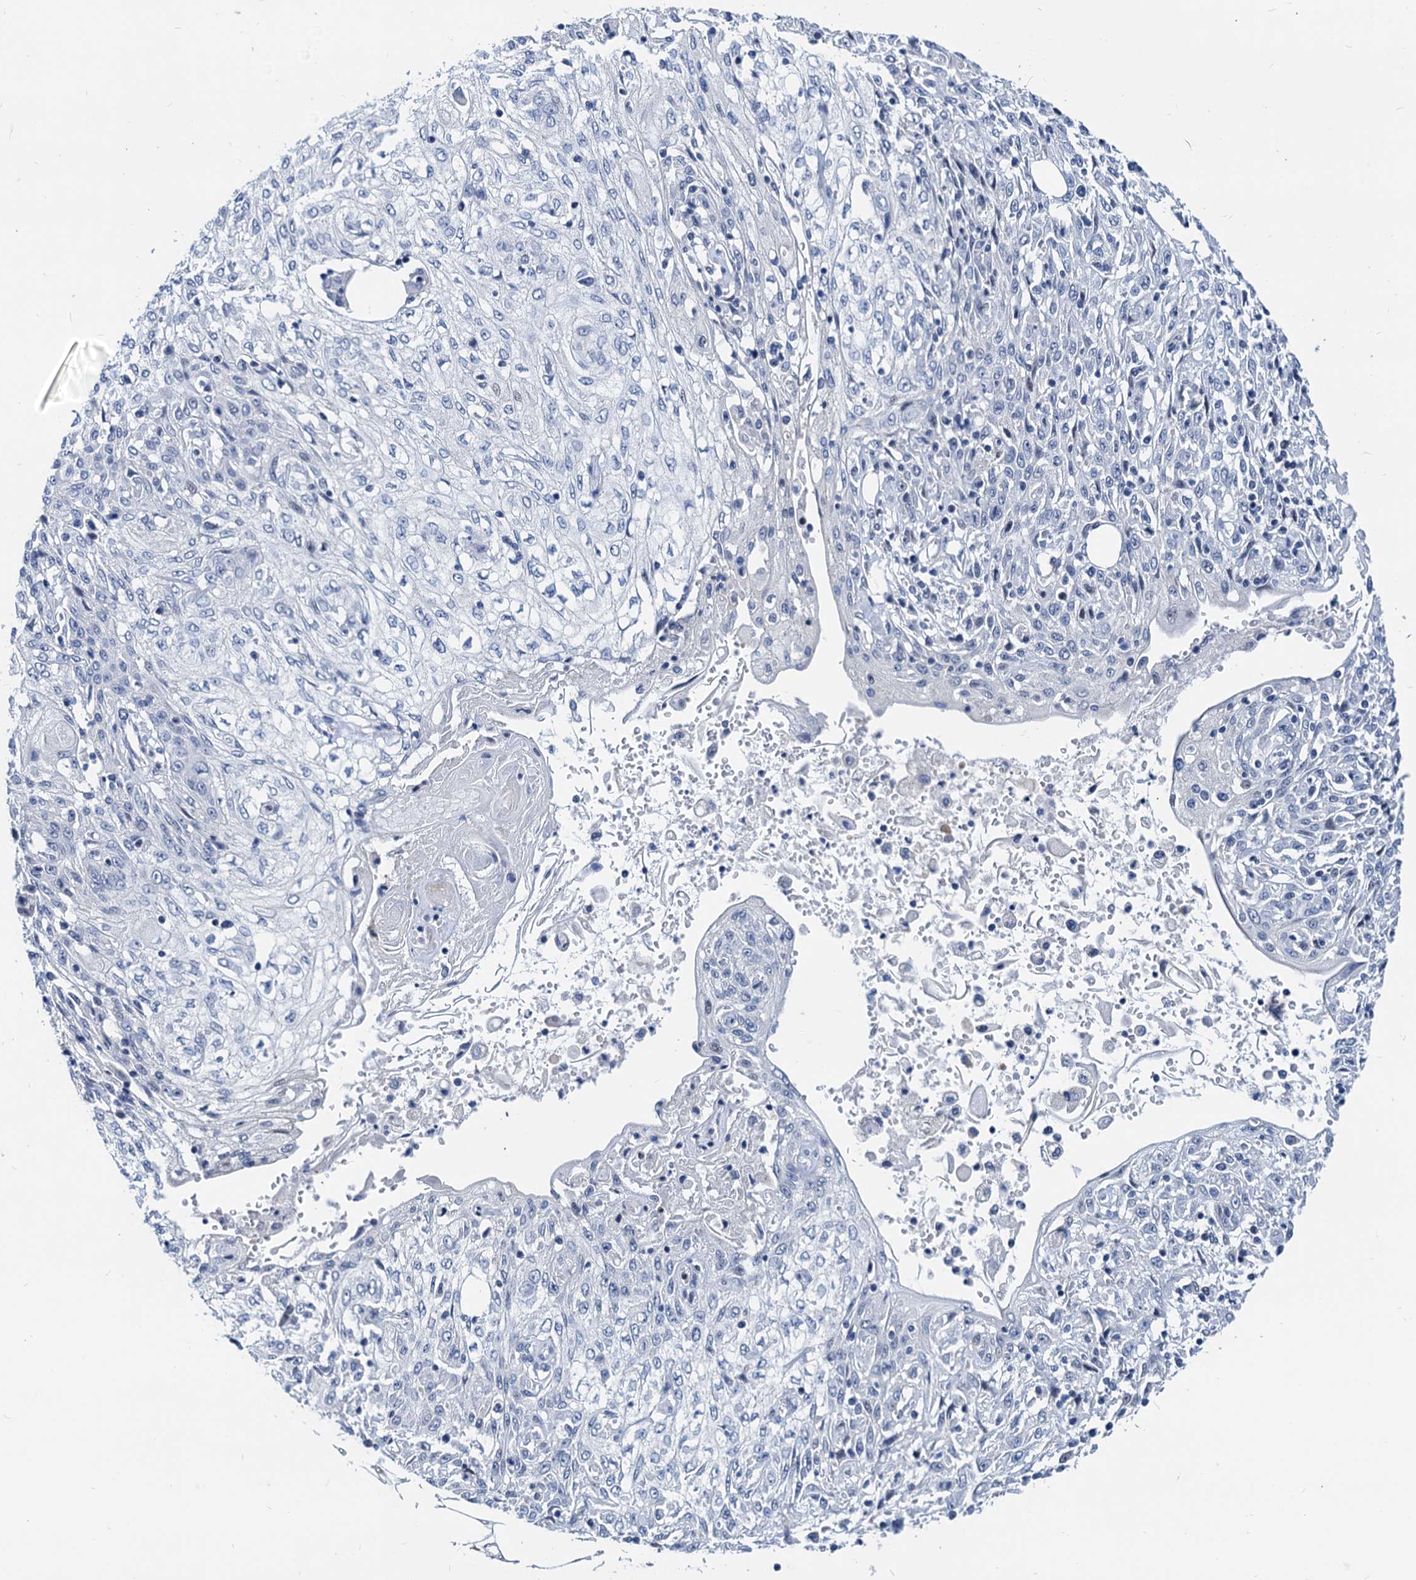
{"staining": {"intensity": "negative", "quantity": "none", "location": "none"}, "tissue": "skin cancer", "cell_type": "Tumor cells", "image_type": "cancer", "snomed": [{"axis": "morphology", "description": "Squamous cell carcinoma, NOS"}, {"axis": "morphology", "description": "Squamous cell carcinoma, metastatic, NOS"}, {"axis": "topography", "description": "Skin"}, {"axis": "topography", "description": "Lymph node"}], "caption": "This is an immunohistochemistry photomicrograph of human skin cancer (squamous cell carcinoma). There is no expression in tumor cells.", "gene": "HSF2", "patient": {"sex": "male", "age": 75}}